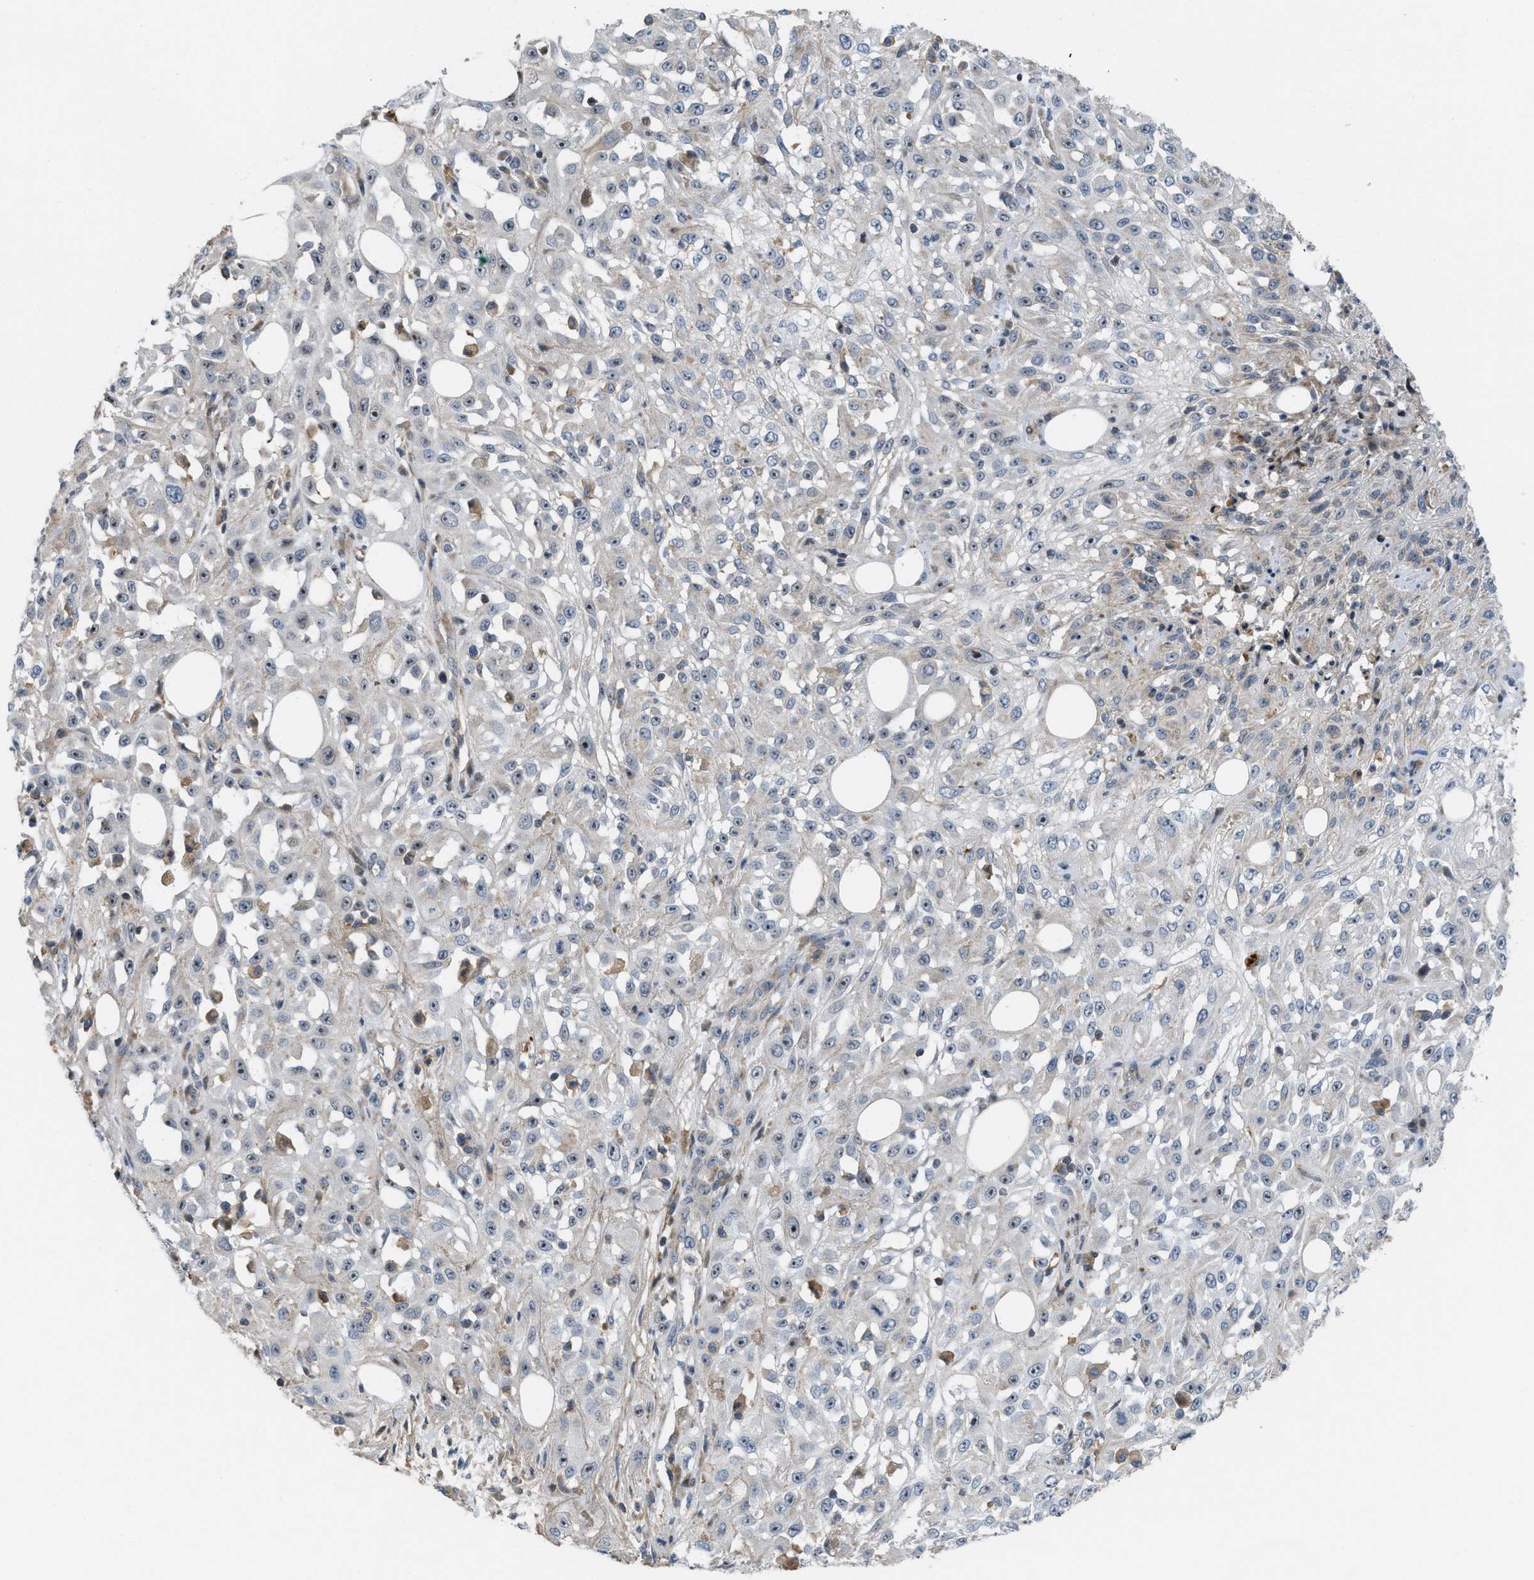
{"staining": {"intensity": "negative", "quantity": "none", "location": "none"}, "tissue": "skin cancer", "cell_type": "Tumor cells", "image_type": "cancer", "snomed": [{"axis": "morphology", "description": "Squamous cell carcinoma, NOS"}, {"axis": "morphology", "description": "Squamous cell carcinoma, metastatic, NOS"}, {"axis": "topography", "description": "Skin"}, {"axis": "topography", "description": "Lymph node"}], "caption": "DAB (3,3'-diaminobenzidine) immunohistochemical staining of skin cancer (squamous cell carcinoma) exhibits no significant positivity in tumor cells. (Brightfield microscopy of DAB (3,3'-diaminobenzidine) IHC at high magnification).", "gene": "DIPK1A", "patient": {"sex": "male", "age": 75}}